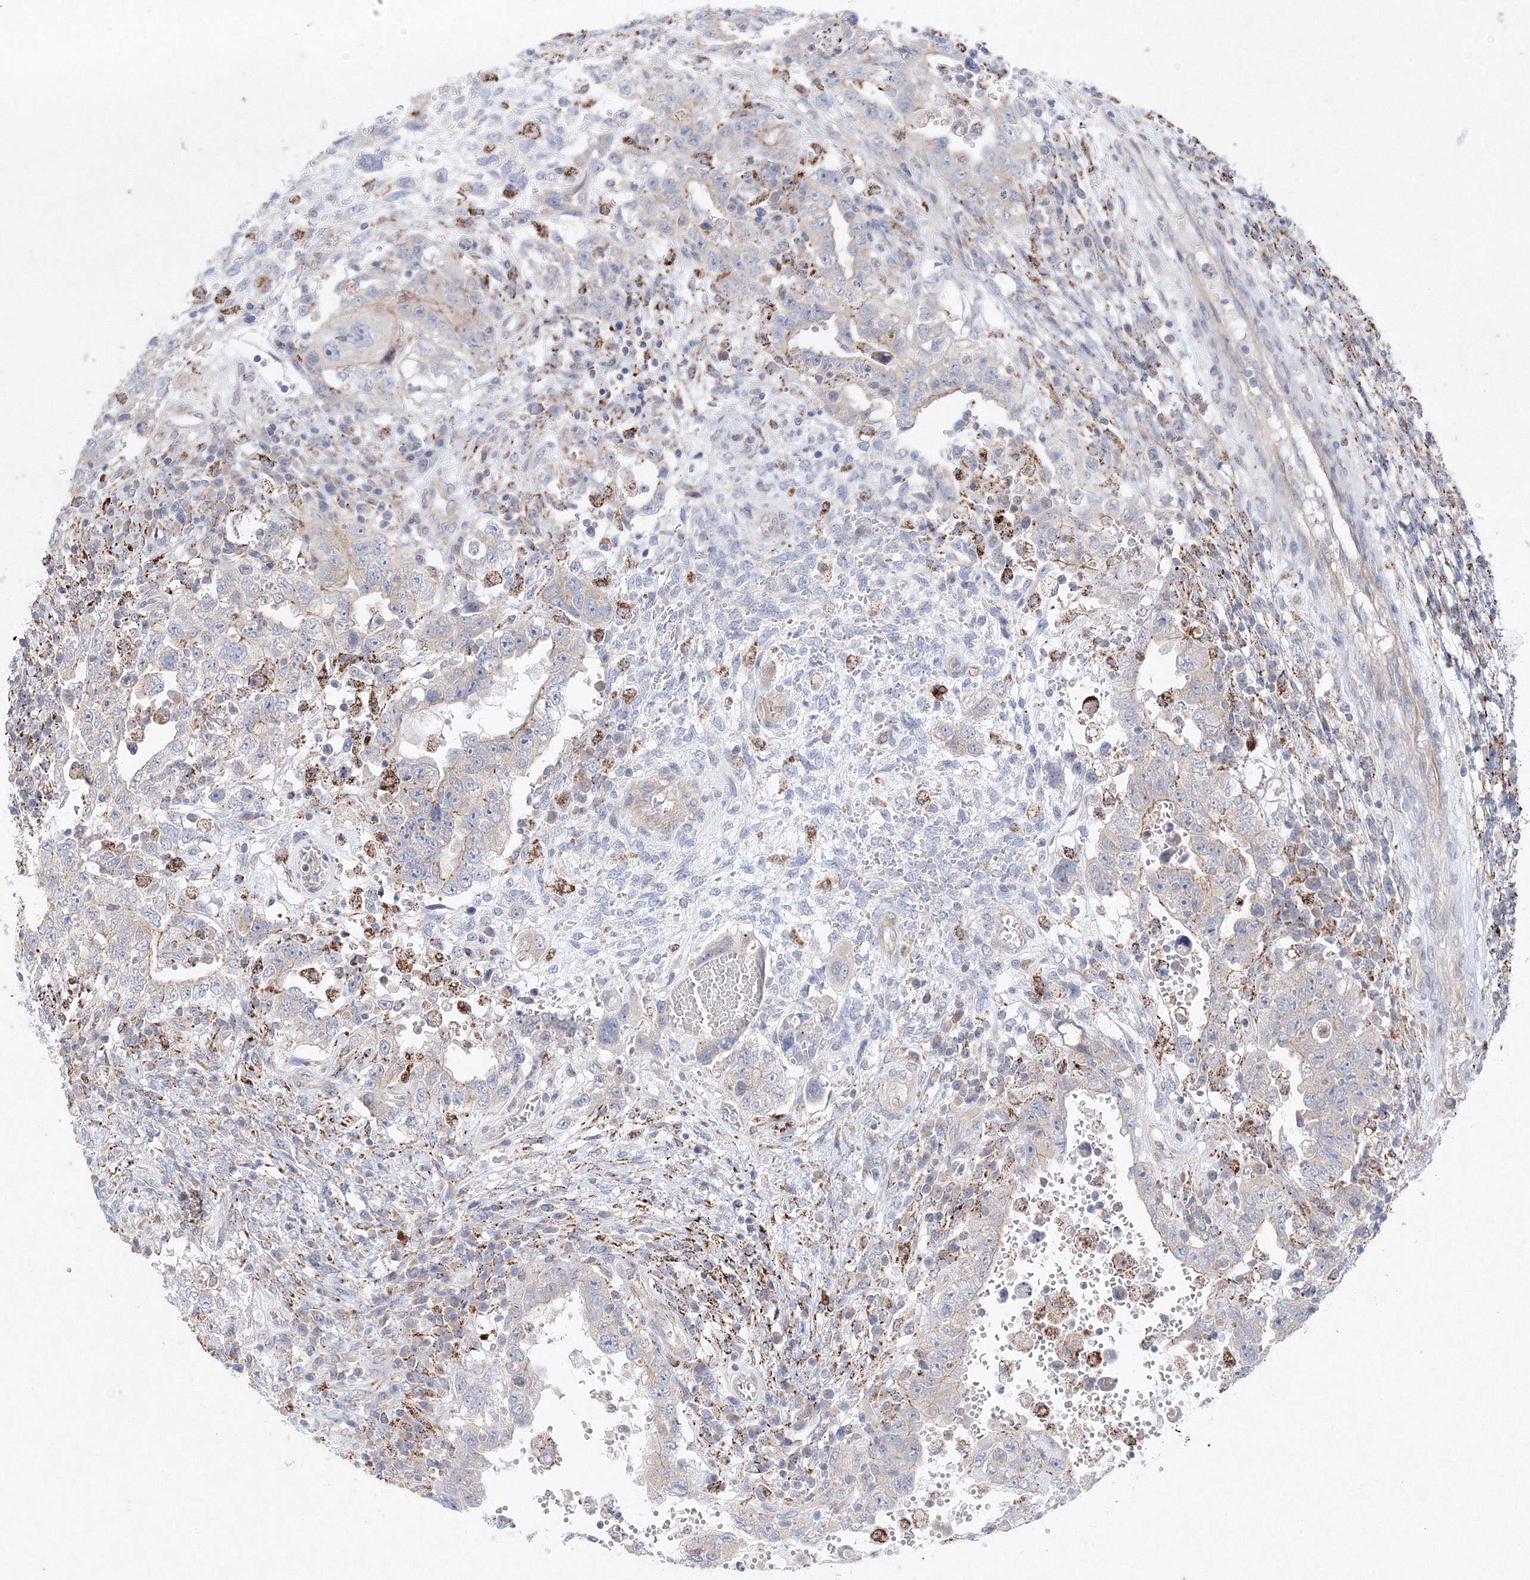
{"staining": {"intensity": "weak", "quantity": "<25%", "location": "cytoplasmic/membranous"}, "tissue": "testis cancer", "cell_type": "Tumor cells", "image_type": "cancer", "snomed": [{"axis": "morphology", "description": "Carcinoma, Embryonal, NOS"}, {"axis": "topography", "description": "Testis"}], "caption": "Photomicrograph shows no significant protein staining in tumor cells of testis cancer (embryonal carcinoma).", "gene": "WDR49", "patient": {"sex": "male", "age": 26}}